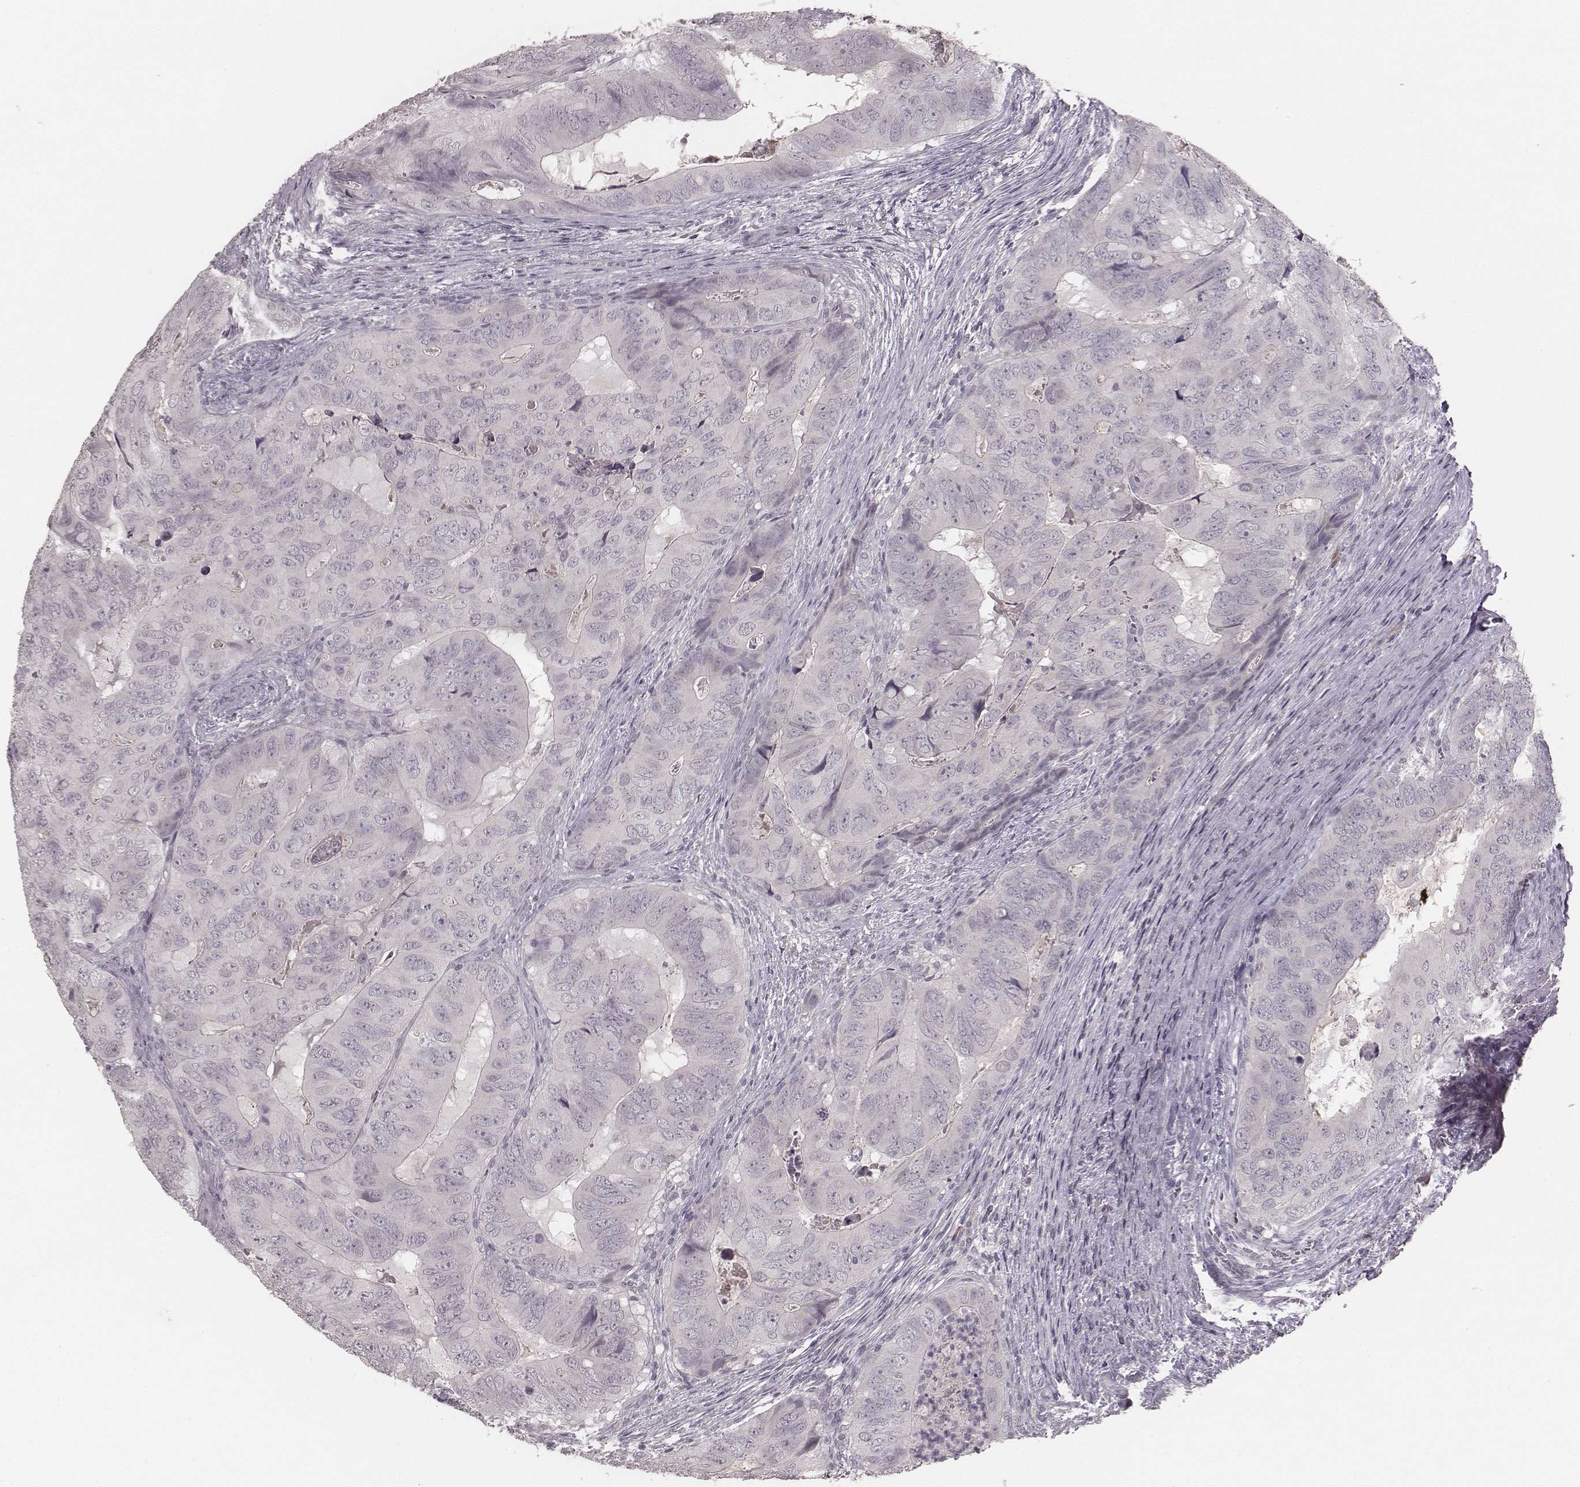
{"staining": {"intensity": "negative", "quantity": "none", "location": "none"}, "tissue": "colorectal cancer", "cell_type": "Tumor cells", "image_type": "cancer", "snomed": [{"axis": "morphology", "description": "Adenocarcinoma, NOS"}, {"axis": "topography", "description": "Colon"}], "caption": "An image of colorectal cancer stained for a protein shows no brown staining in tumor cells.", "gene": "LY6K", "patient": {"sex": "male", "age": 79}}